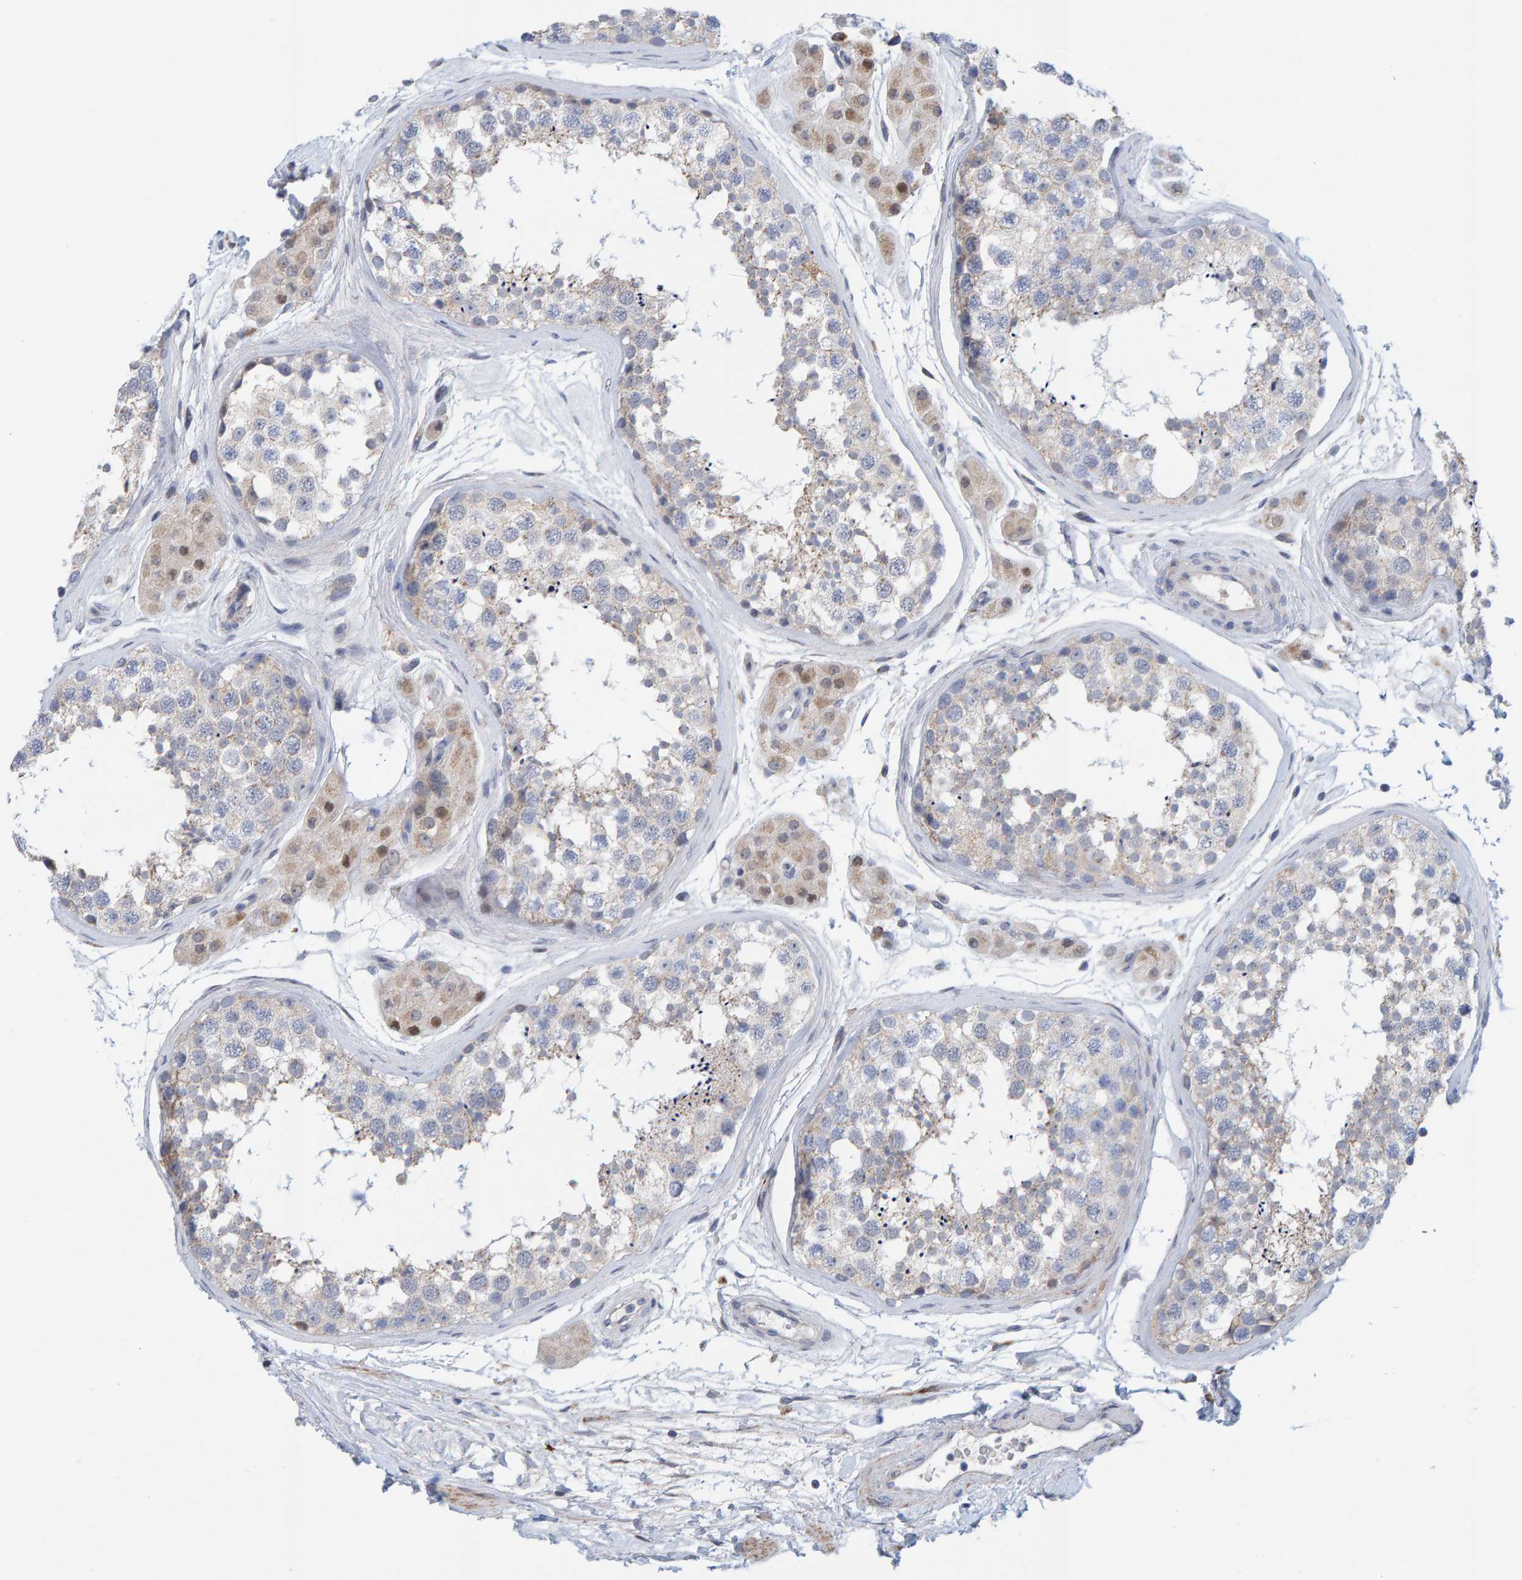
{"staining": {"intensity": "weak", "quantity": "<25%", "location": "cytoplasmic/membranous"}, "tissue": "testis", "cell_type": "Cells in seminiferous ducts", "image_type": "normal", "snomed": [{"axis": "morphology", "description": "Normal tissue, NOS"}, {"axis": "topography", "description": "Testis"}], "caption": "Photomicrograph shows no protein staining in cells in seminiferous ducts of unremarkable testis. (Stains: DAB (3,3'-diaminobenzidine) immunohistochemistry (IHC) with hematoxylin counter stain, Microscopy: brightfield microscopy at high magnification).", "gene": "ZC3H3", "patient": {"sex": "male", "age": 56}}